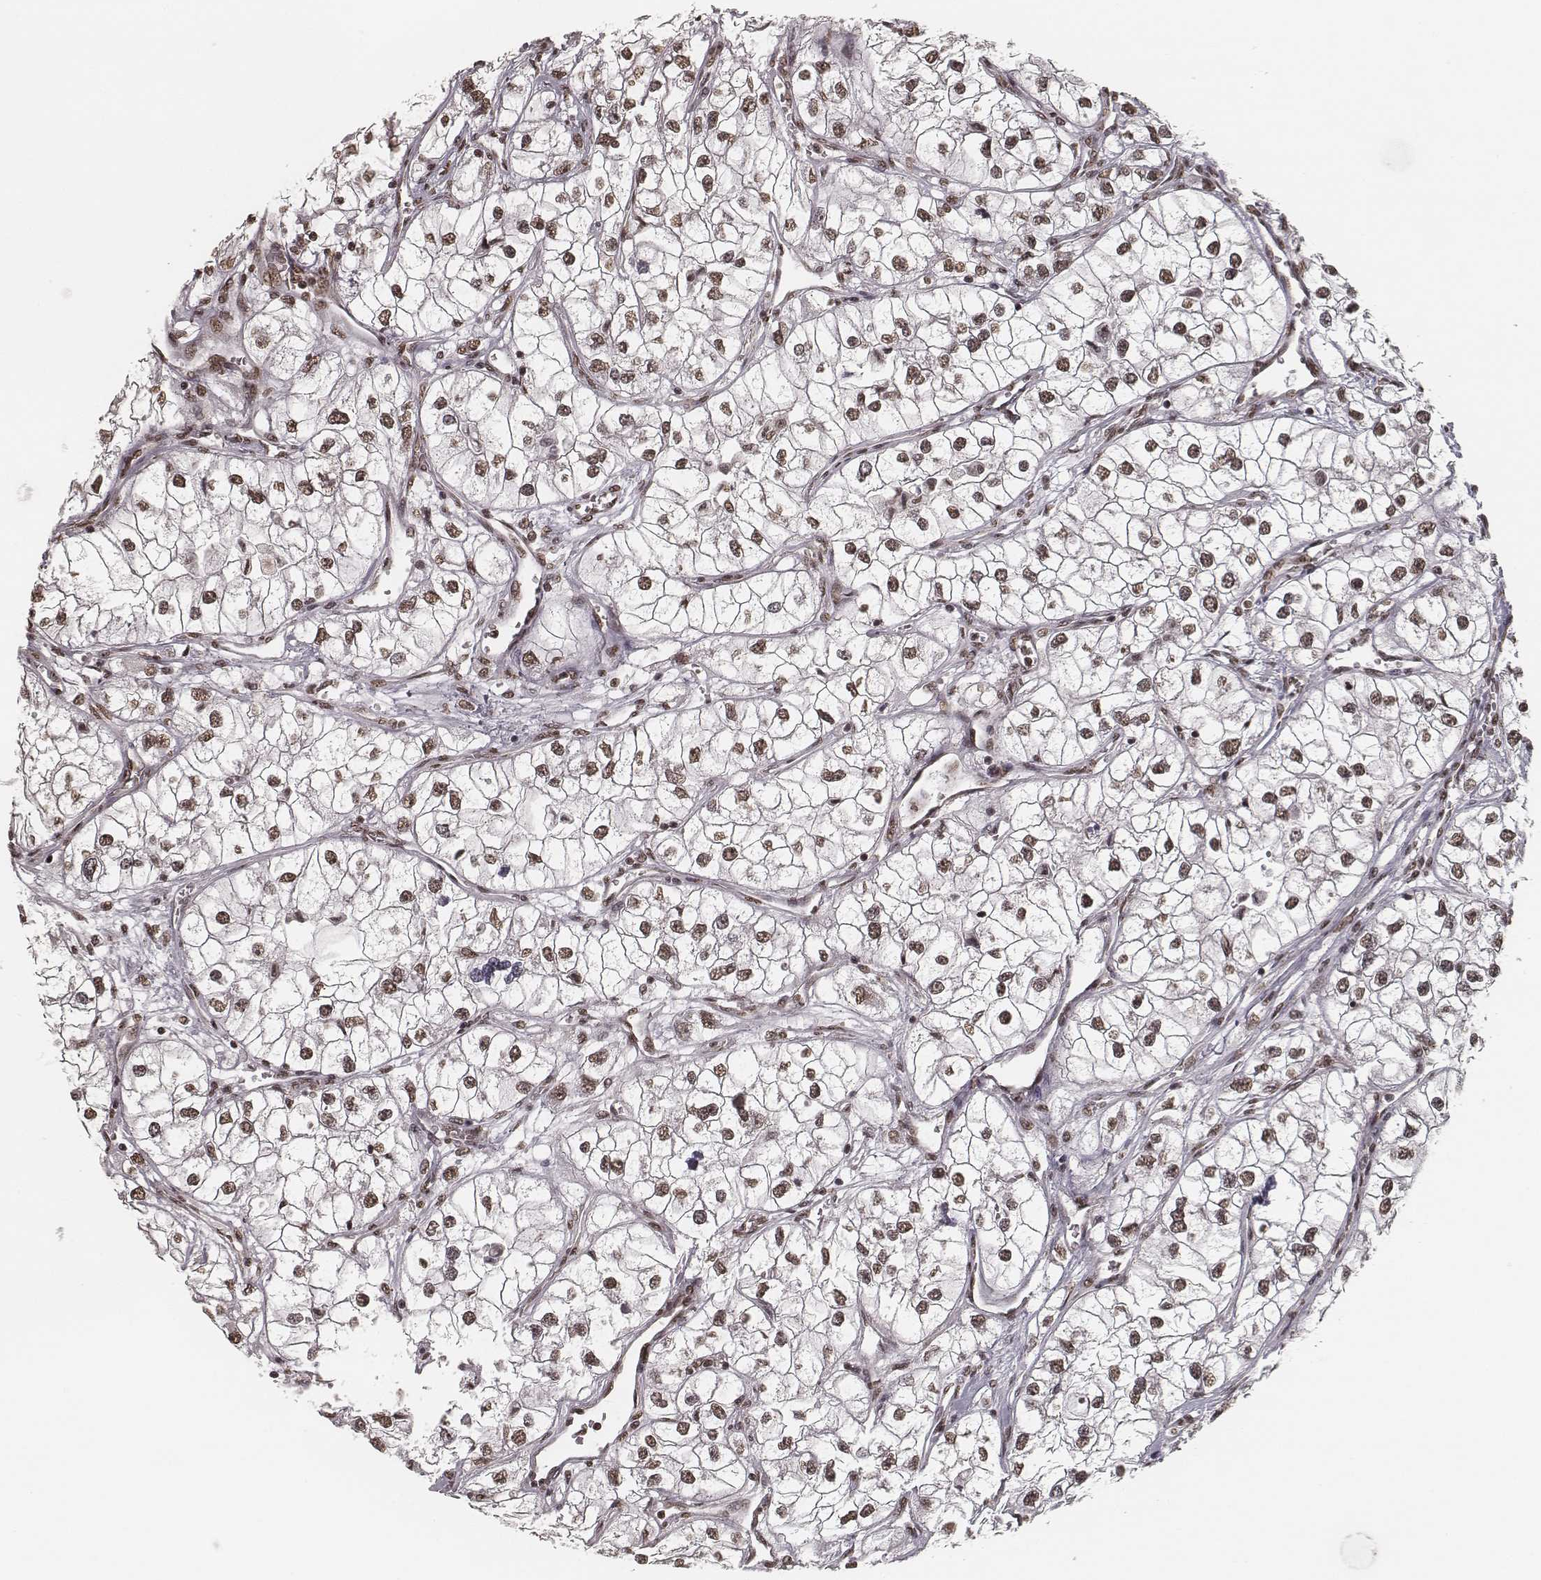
{"staining": {"intensity": "moderate", "quantity": ">75%", "location": "nuclear"}, "tissue": "renal cancer", "cell_type": "Tumor cells", "image_type": "cancer", "snomed": [{"axis": "morphology", "description": "Adenocarcinoma, NOS"}, {"axis": "topography", "description": "Kidney"}], "caption": "Adenocarcinoma (renal) was stained to show a protein in brown. There is medium levels of moderate nuclear staining in about >75% of tumor cells.", "gene": "HMGA2", "patient": {"sex": "male", "age": 59}}